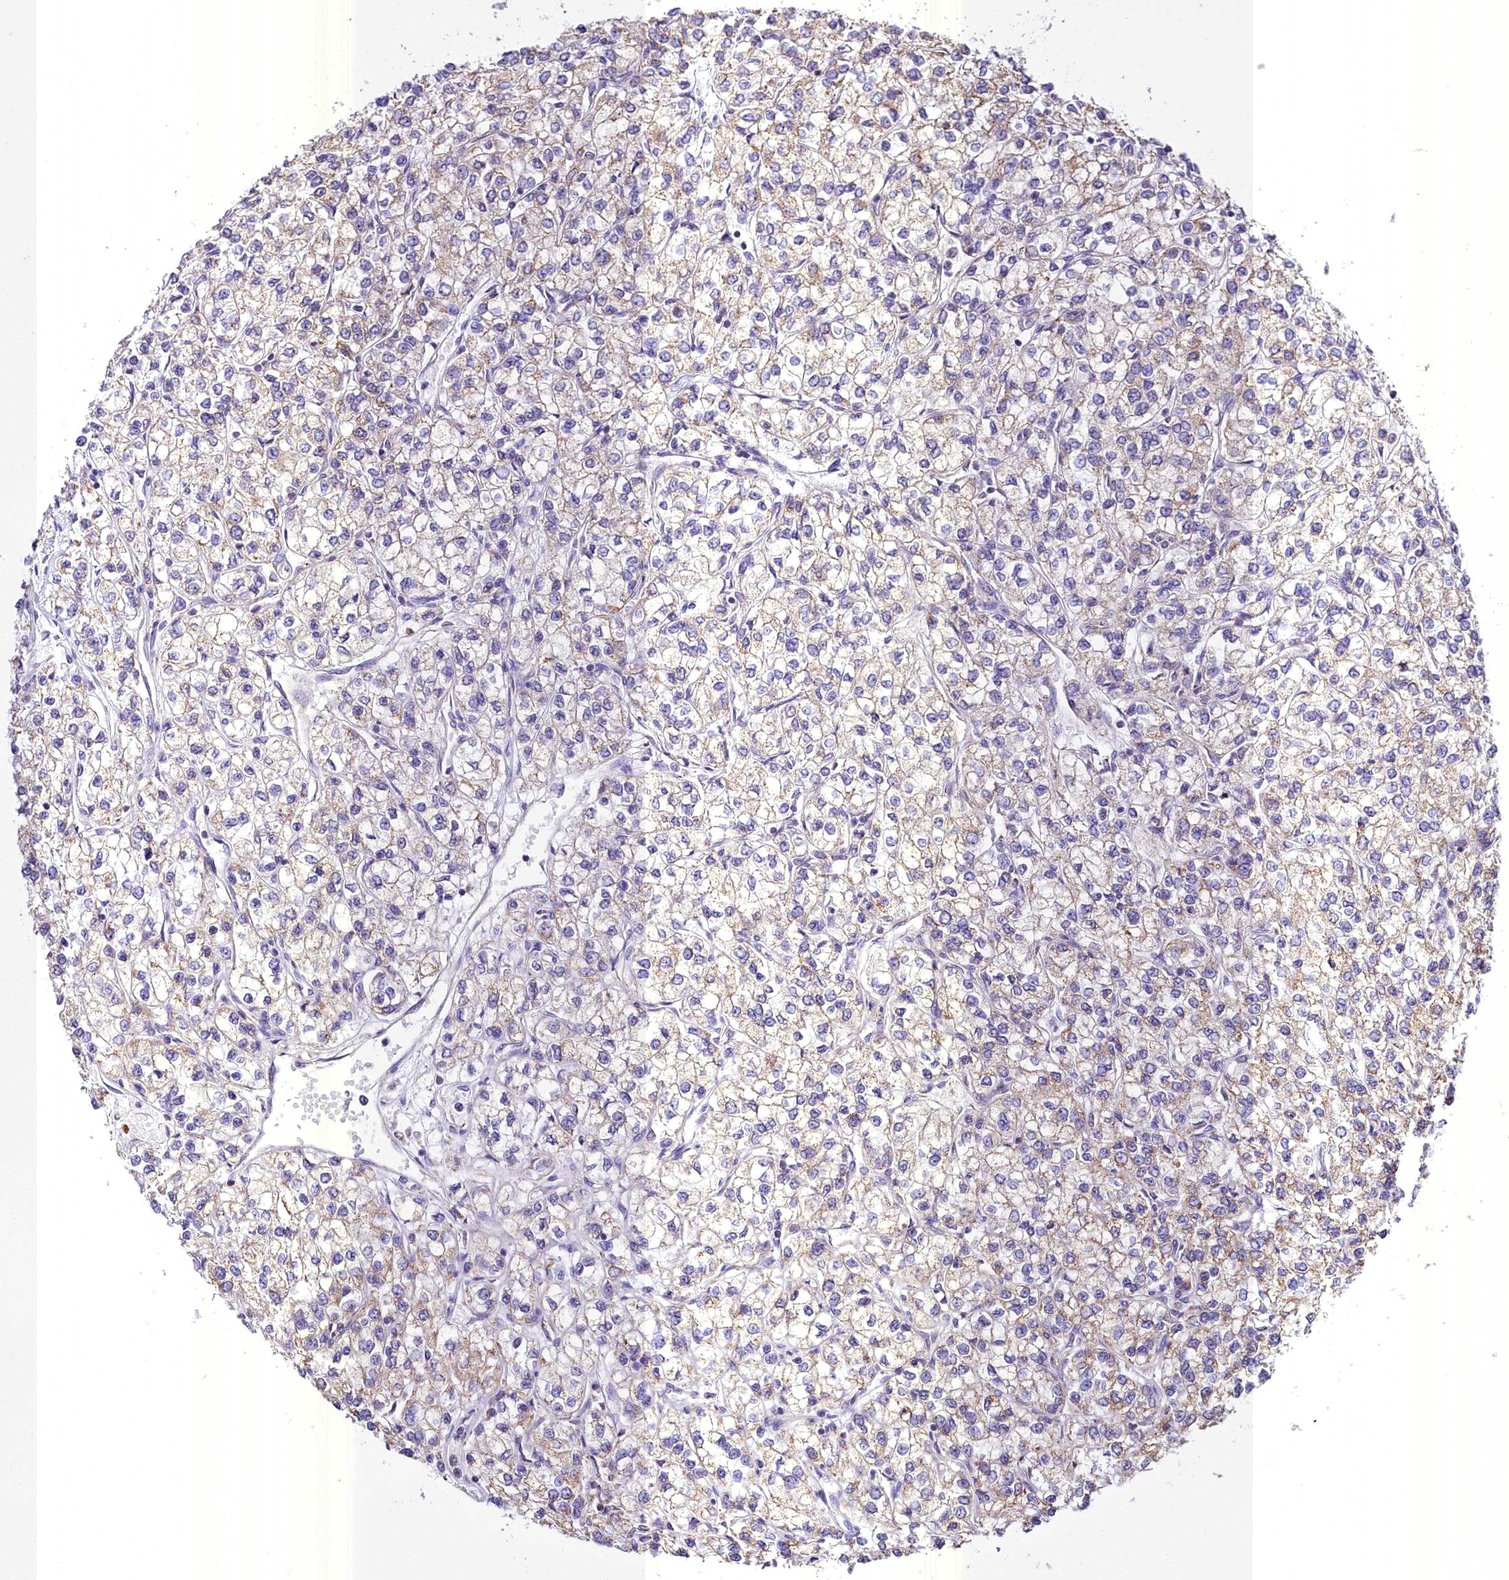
{"staining": {"intensity": "weak", "quantity": "25%-75%", "location": "cytoplasmic/membranous"}, "tissue": "renal cancer", "cell_type": "Tumor cells", "image_type": "cancer", "snomed": [{"axis": "morphology", "description": "Adenocarcinoma, NOS"}, {"axis": "topography", "description": "Kidney"}], "caption": "Renal cancer was stained to show a protein in brown. There is low levels of weak cytoplasmic/membranous expression in approximately 25%-75% of tumor cells.", "gene": "WDFY3", "patient": {"sex": "male", "age": 80}}